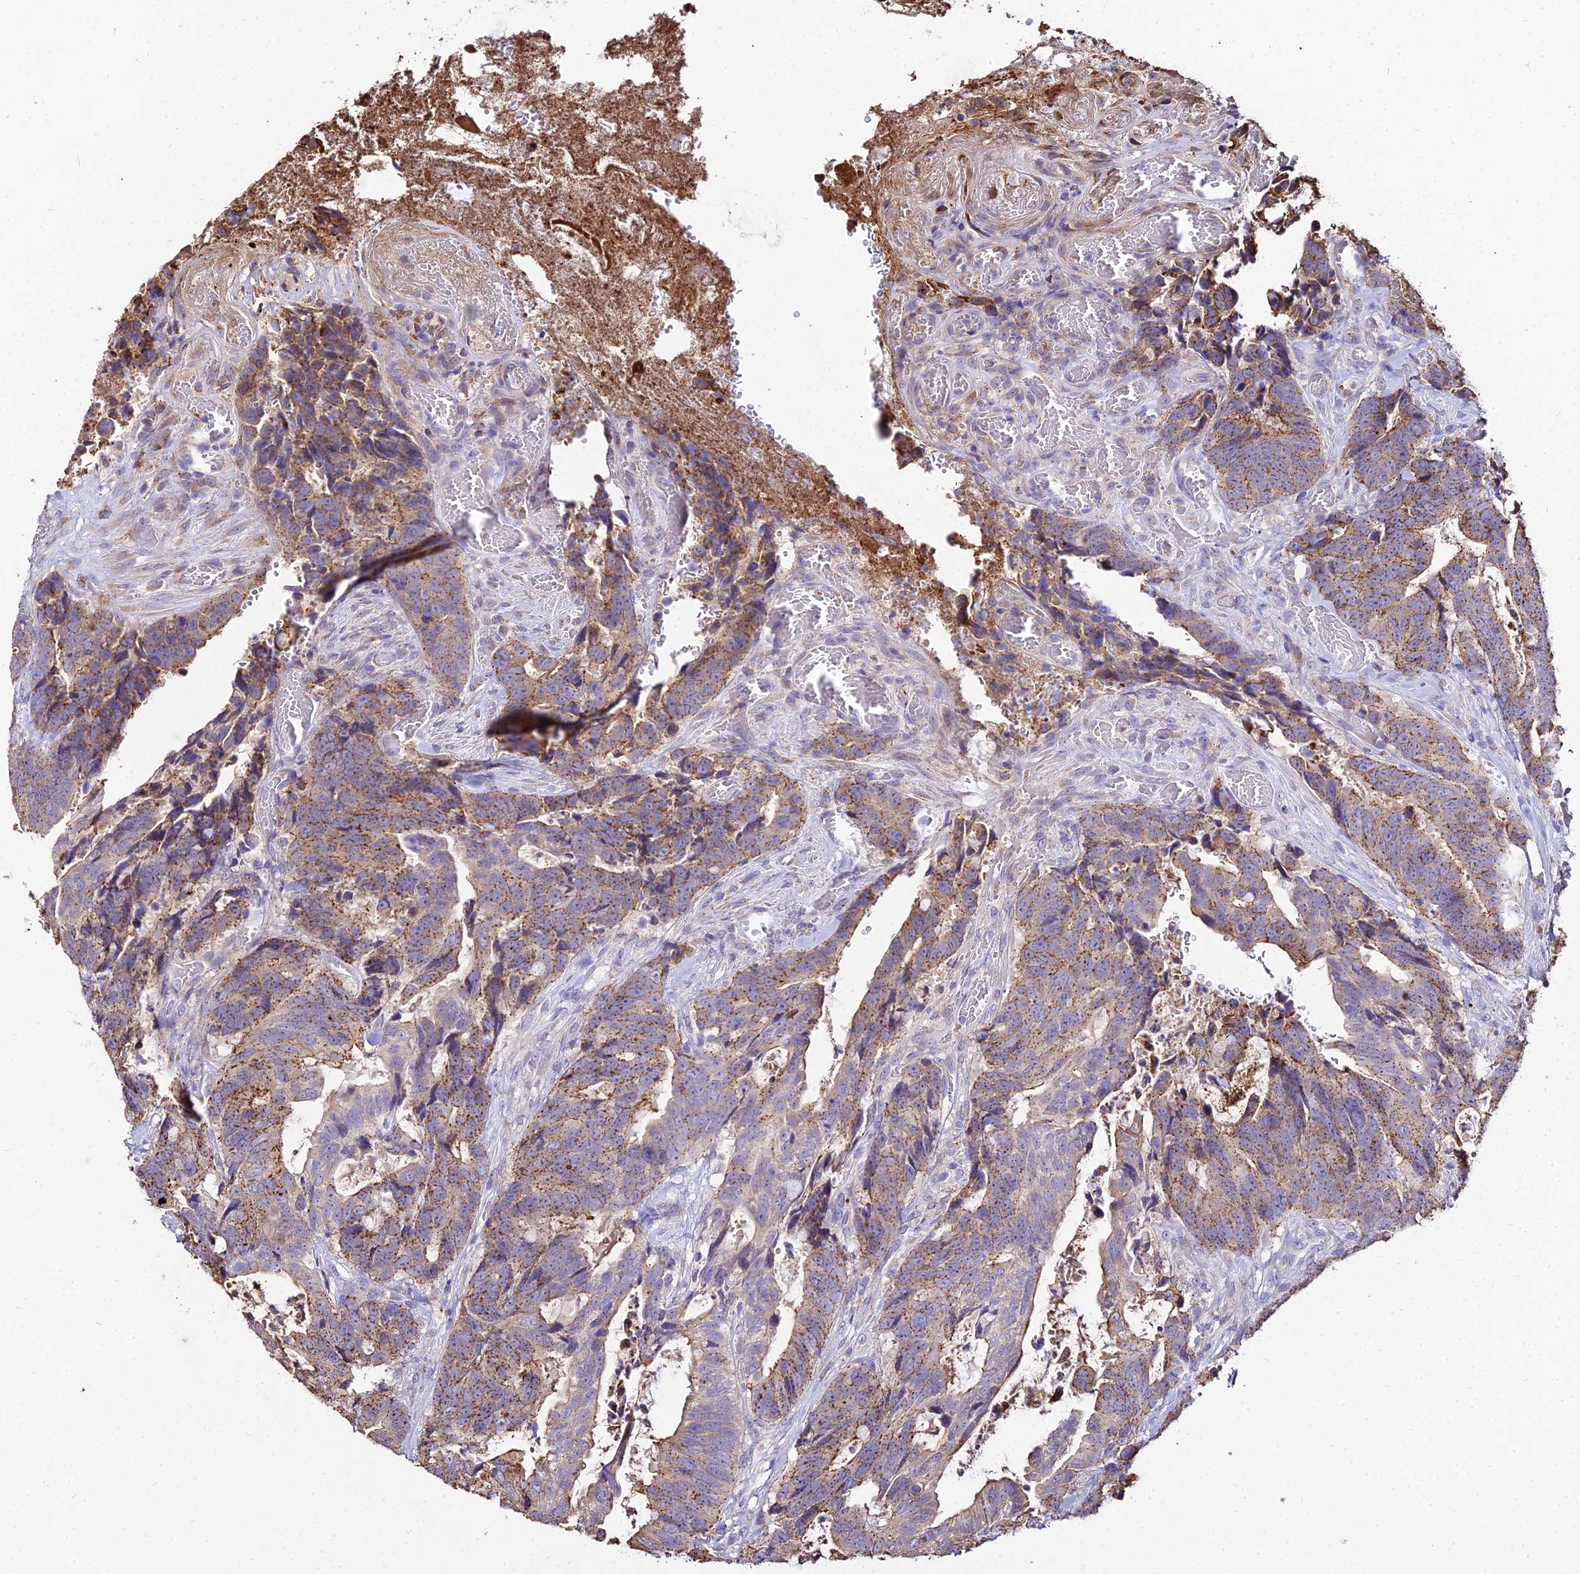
{"staining": {"intensity": "moderate", "quantity": ">75%", "location": "cytoplasmic/membranous"}, "tissue": "colorectal cancer", "cell_type": "Tumor cells", "image_type": "cancer", "snomed": [{"axis": "morphology", "description": "Adenocarcinoma, NOS"}, {"axis": "topography", "description": "Colon"}], "caption": "IHC of human colorectal cancer (adenocarcinoma) reveals medium levels of moderate cytoplasmic/membranous positivity in about >75% of tumor cells.", "gene": "PEX19", "patient": {"sex": "female", "age": 82}}